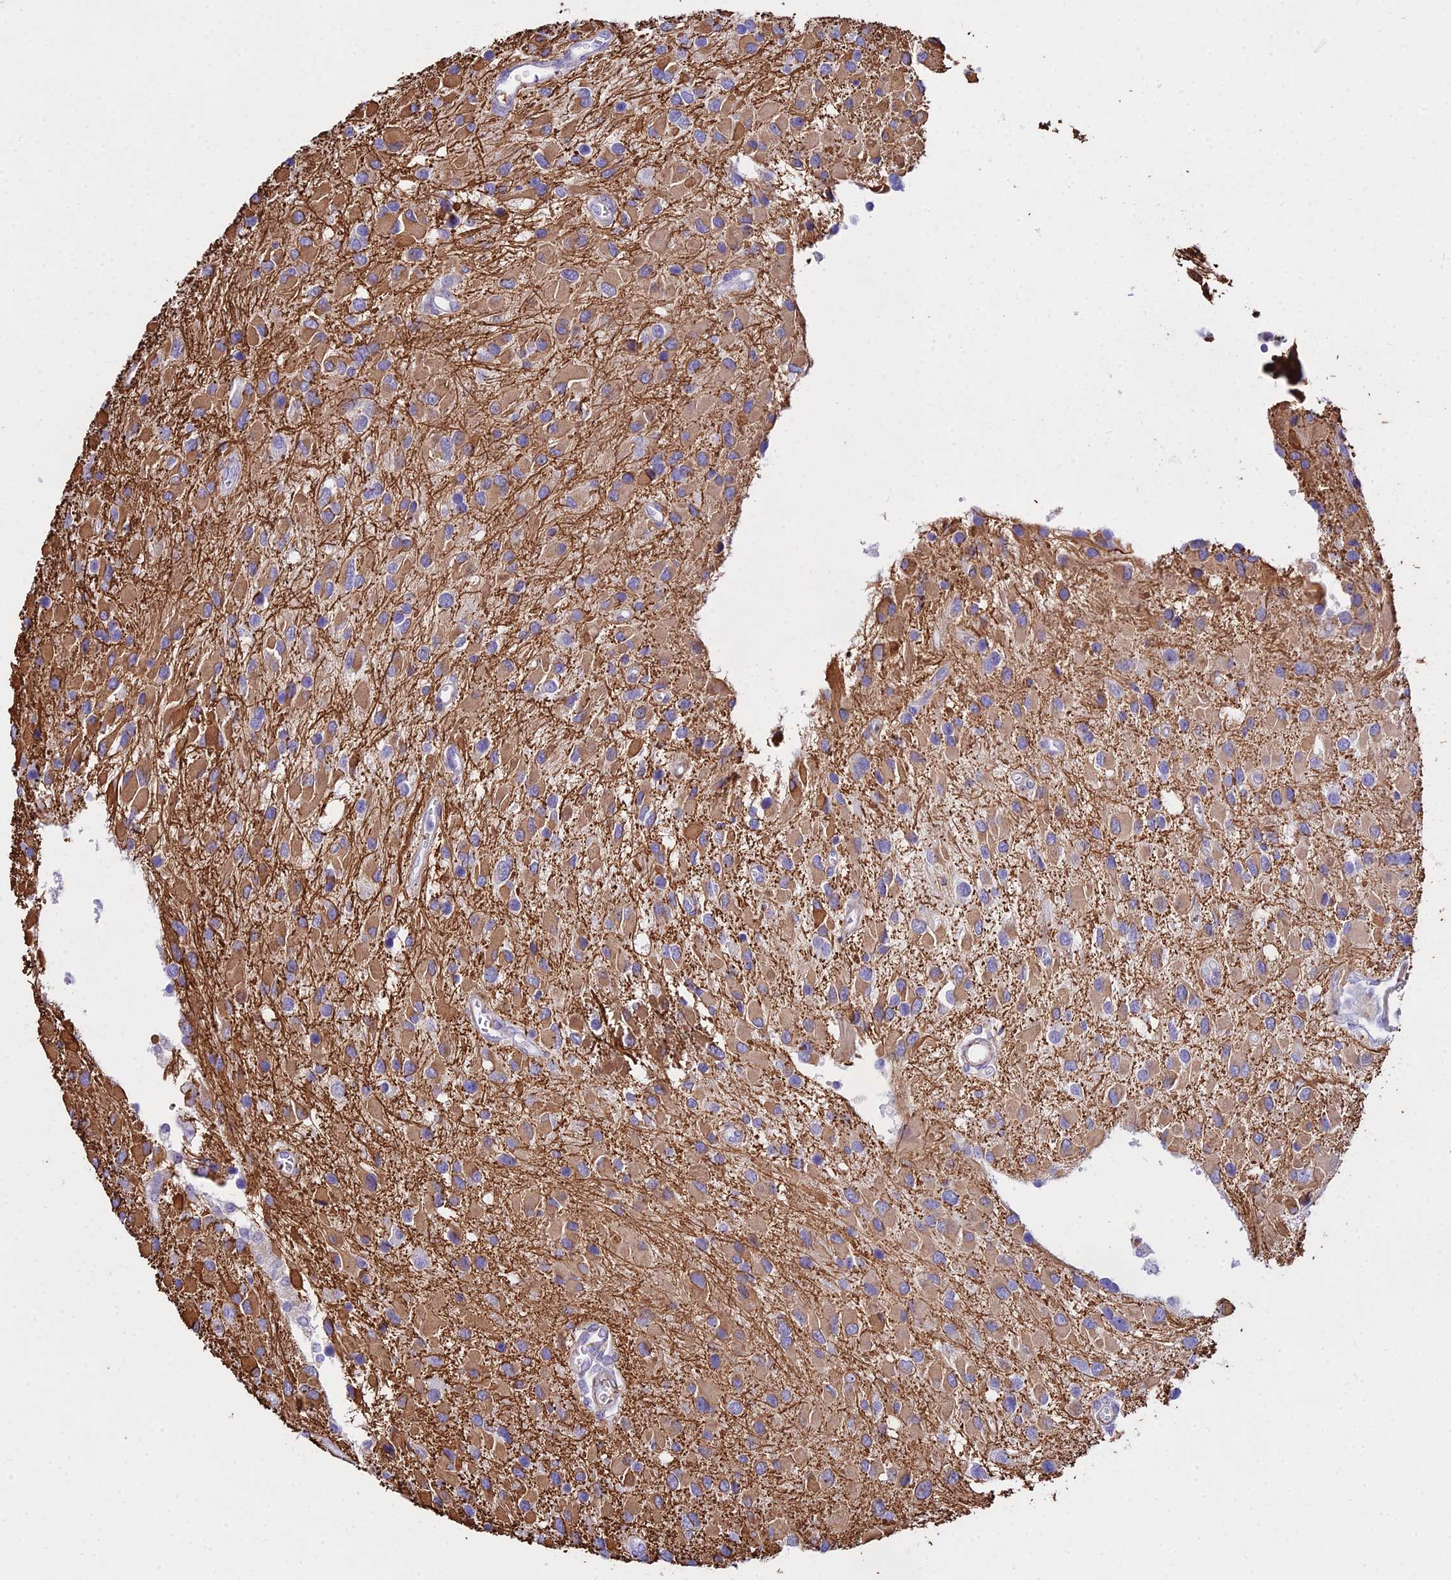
{"staining": {"intensity": "moderate", "quantity": "25%-75%", "location": "cytoplasmic/membranous"}, "tissue": "glioma", "cell_type": "Tumor cells", "image_type": "cancer", "snomed": [{"axis": "morphology", "description": "Glioma, malignant, High grade"}, {"axis": "topography", "description": "Brain"}], "caption": "Immunohistochemical staining of human malignant glioma (high-grade) reveals moderate cytoplasmic/membranous protein positivity in about 25%-75% of tumor cells.", "gene": "DLX1", "patient": {"sex": "male", "age": 53}}